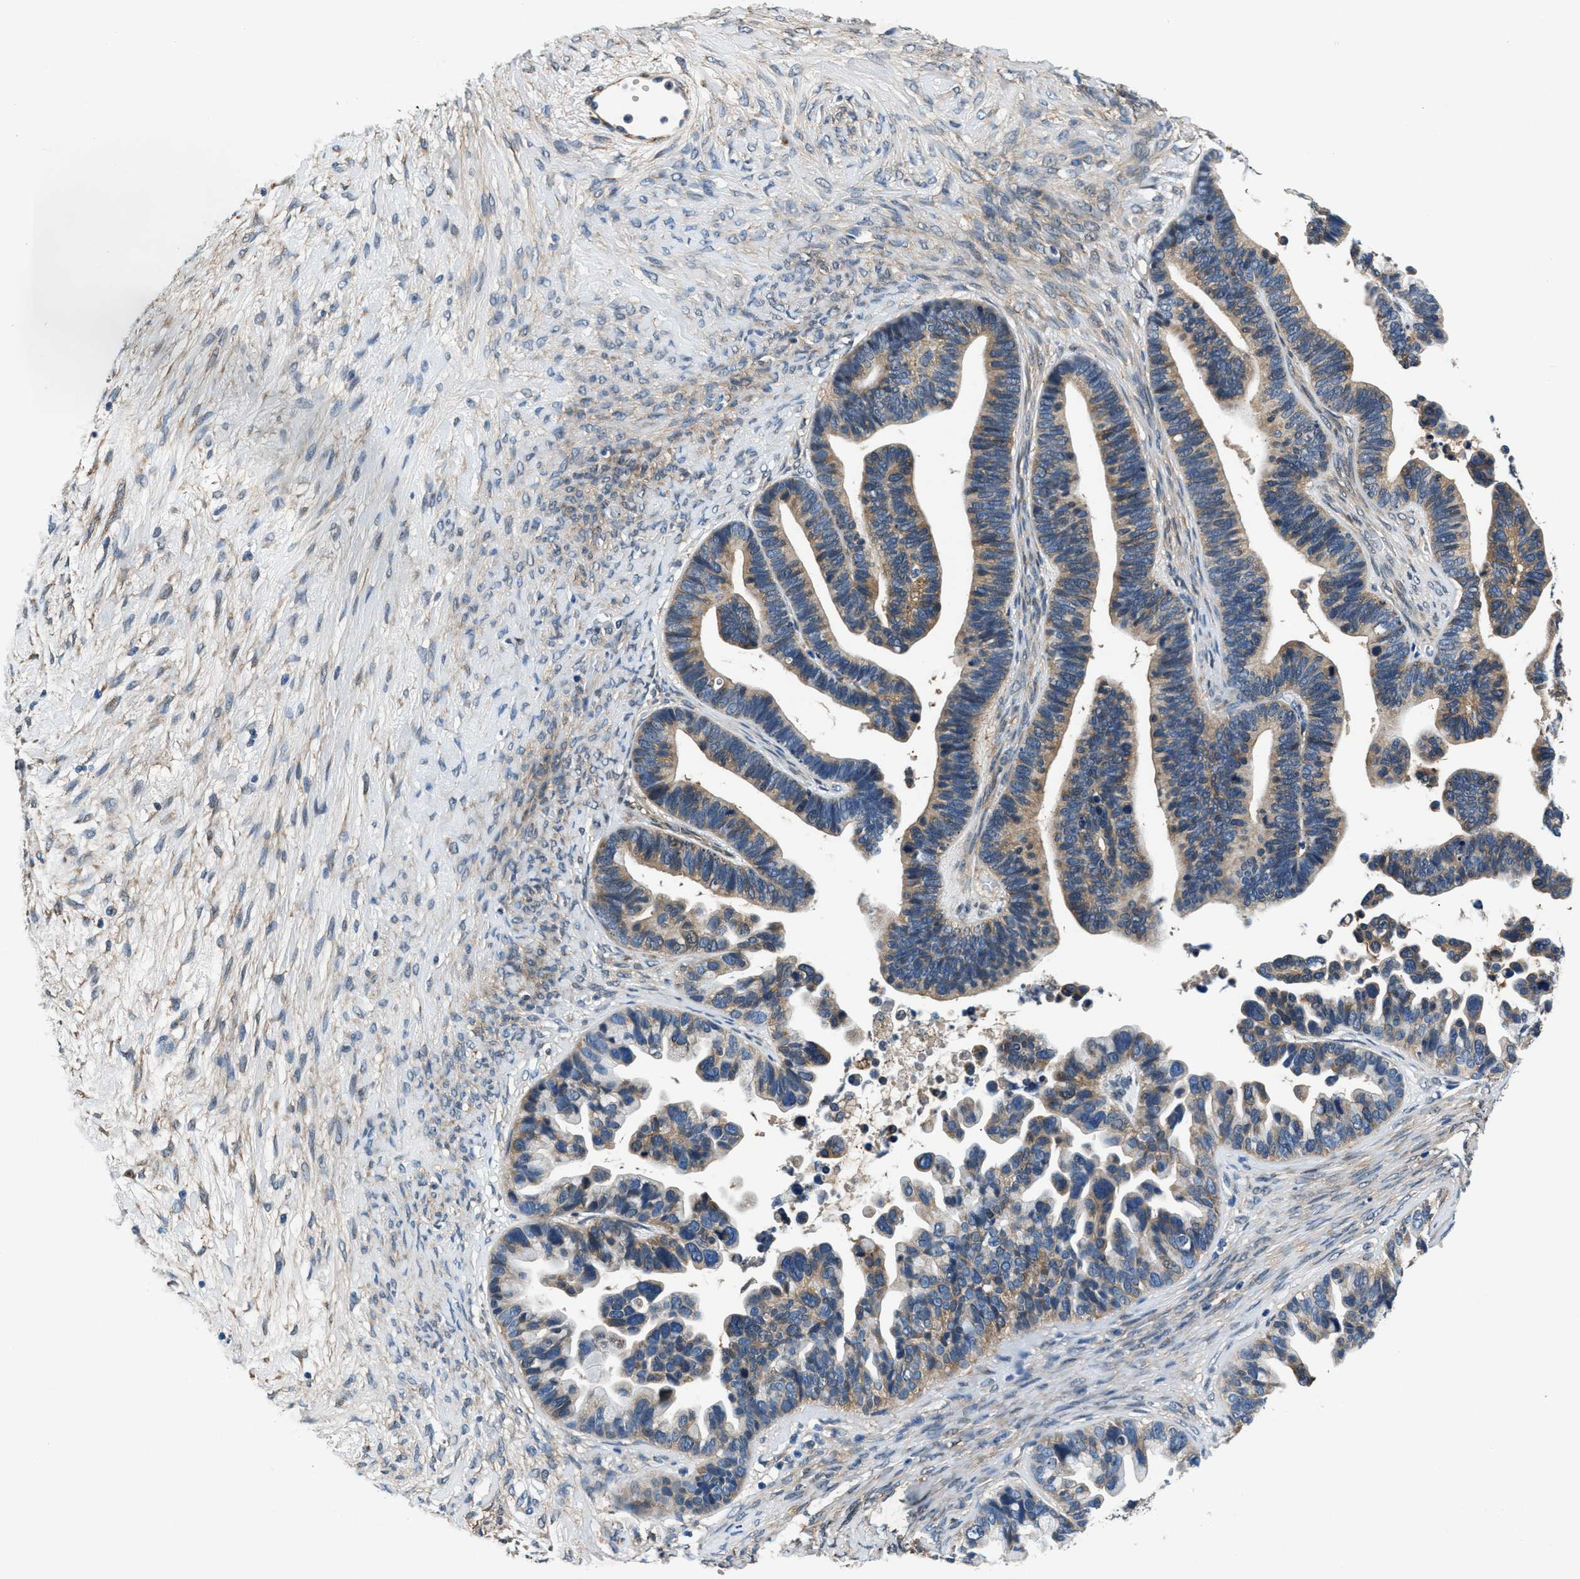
{"staining": {"intensity": "weak", "quantity": ">75%", "location": "cytoplasmic/membranous"}, "tissue": "ovarian cancer", "cell_type": "Tumor cells", "image_type": "cancer", "snomed": [{"axis": "morphology", "description": "Cystadenocarcinoma, serous, NOS"}, {"axis": "topography", "description": "Ovary"}], "caption": "The image reveals staining of serous cystadenocarcinoma (ovarian), revealing weak cytoplasmic/membranous protein expression (brown color) within tumor cells.", "gene": "PRTFDC1", "patient": {"sex": "female", "age": 56}}